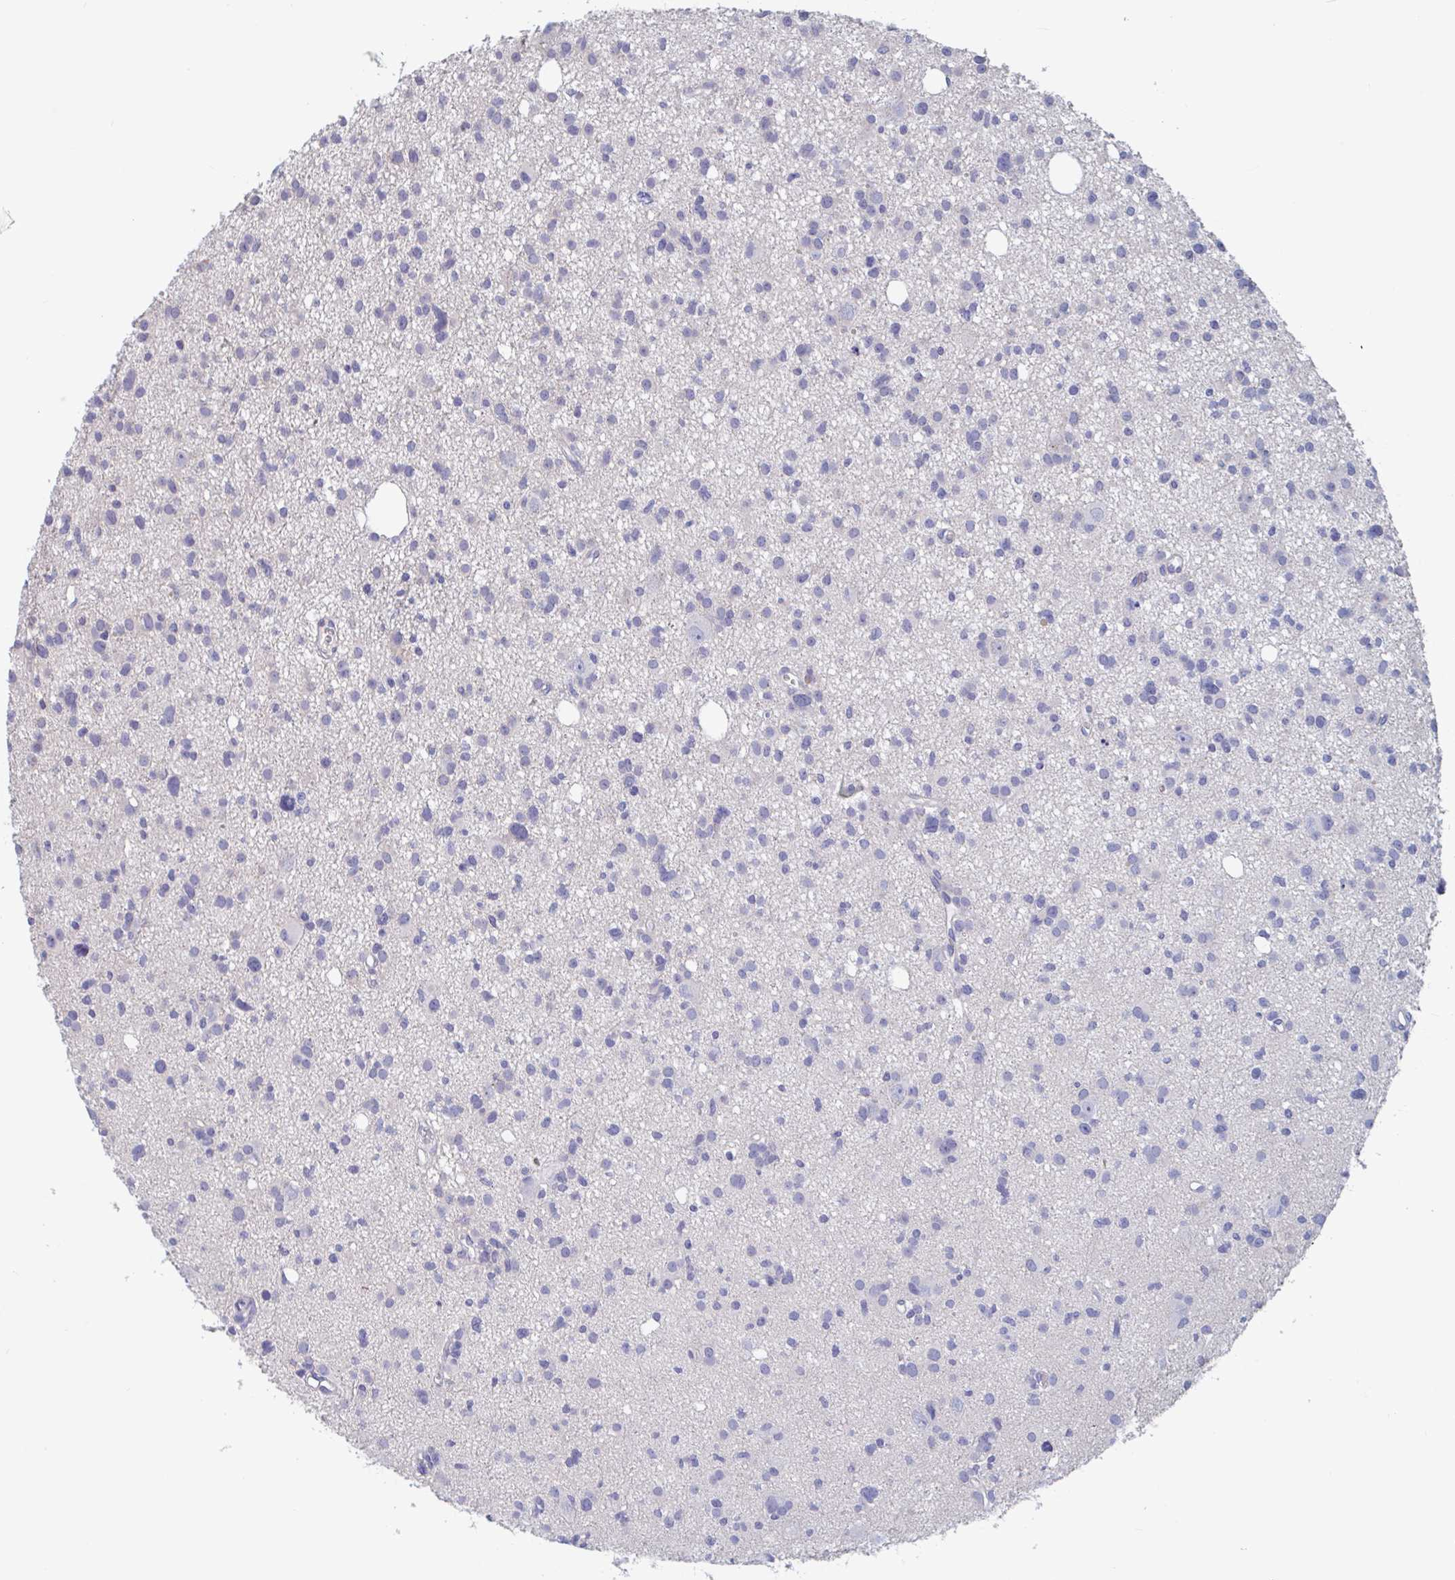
{"staining": {"intensity": "negative", "quantity": "none", "location": "none"}, "tissue": "glioma", "cell_type": "Tumor cells", "image_type": "cancer", "snomed": [{"axis": "morphology", "description": "Glioma, malignant, High grade"}, {"axis": "topography", "description": "Brain"}], "caption": "Immunohistochemistry (IHC) of human glioma displays no positivity in tumor cells.", "gene": "UNKL", "patient": {"sex": "male", "age": 23}}